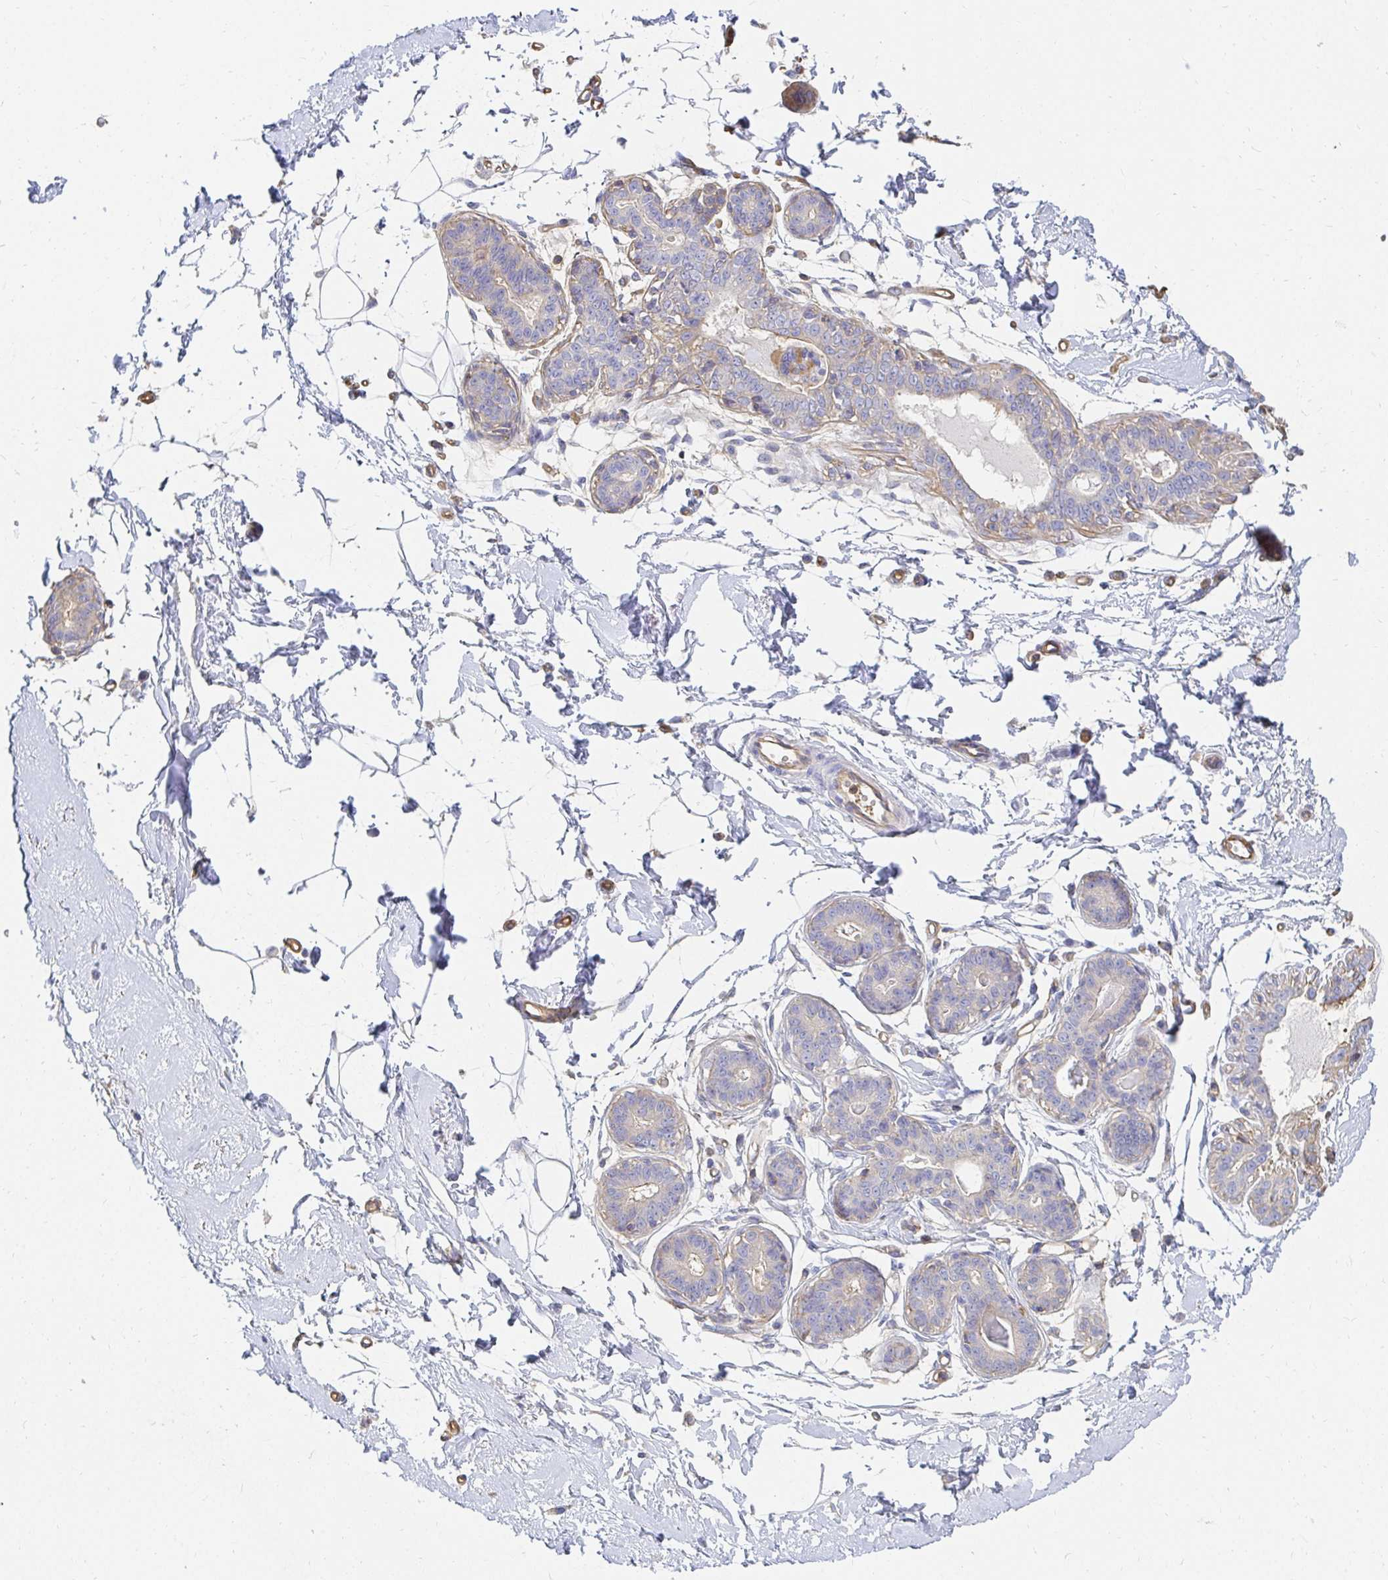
{"staining": {"intensity": "negative", "quantity": "none", "location": "none"}, "tissue": "breast", "cell_type": "Adipocytes", "image_type": "normal", "snomed": [{"axis": "morphology", "description": "Normal tissue, NOS"}, {"axis": "topography", "description": "Breast"}], "caption": "Immunohistochemistry (IHC) image of normal breast: human breast stained with DAB (3,3'-diaminobenzidine) exhibits no significant protein expression in adipocytes.", "gene": "TSPAN19", "patient": {"sex": "female", "age": 45}}